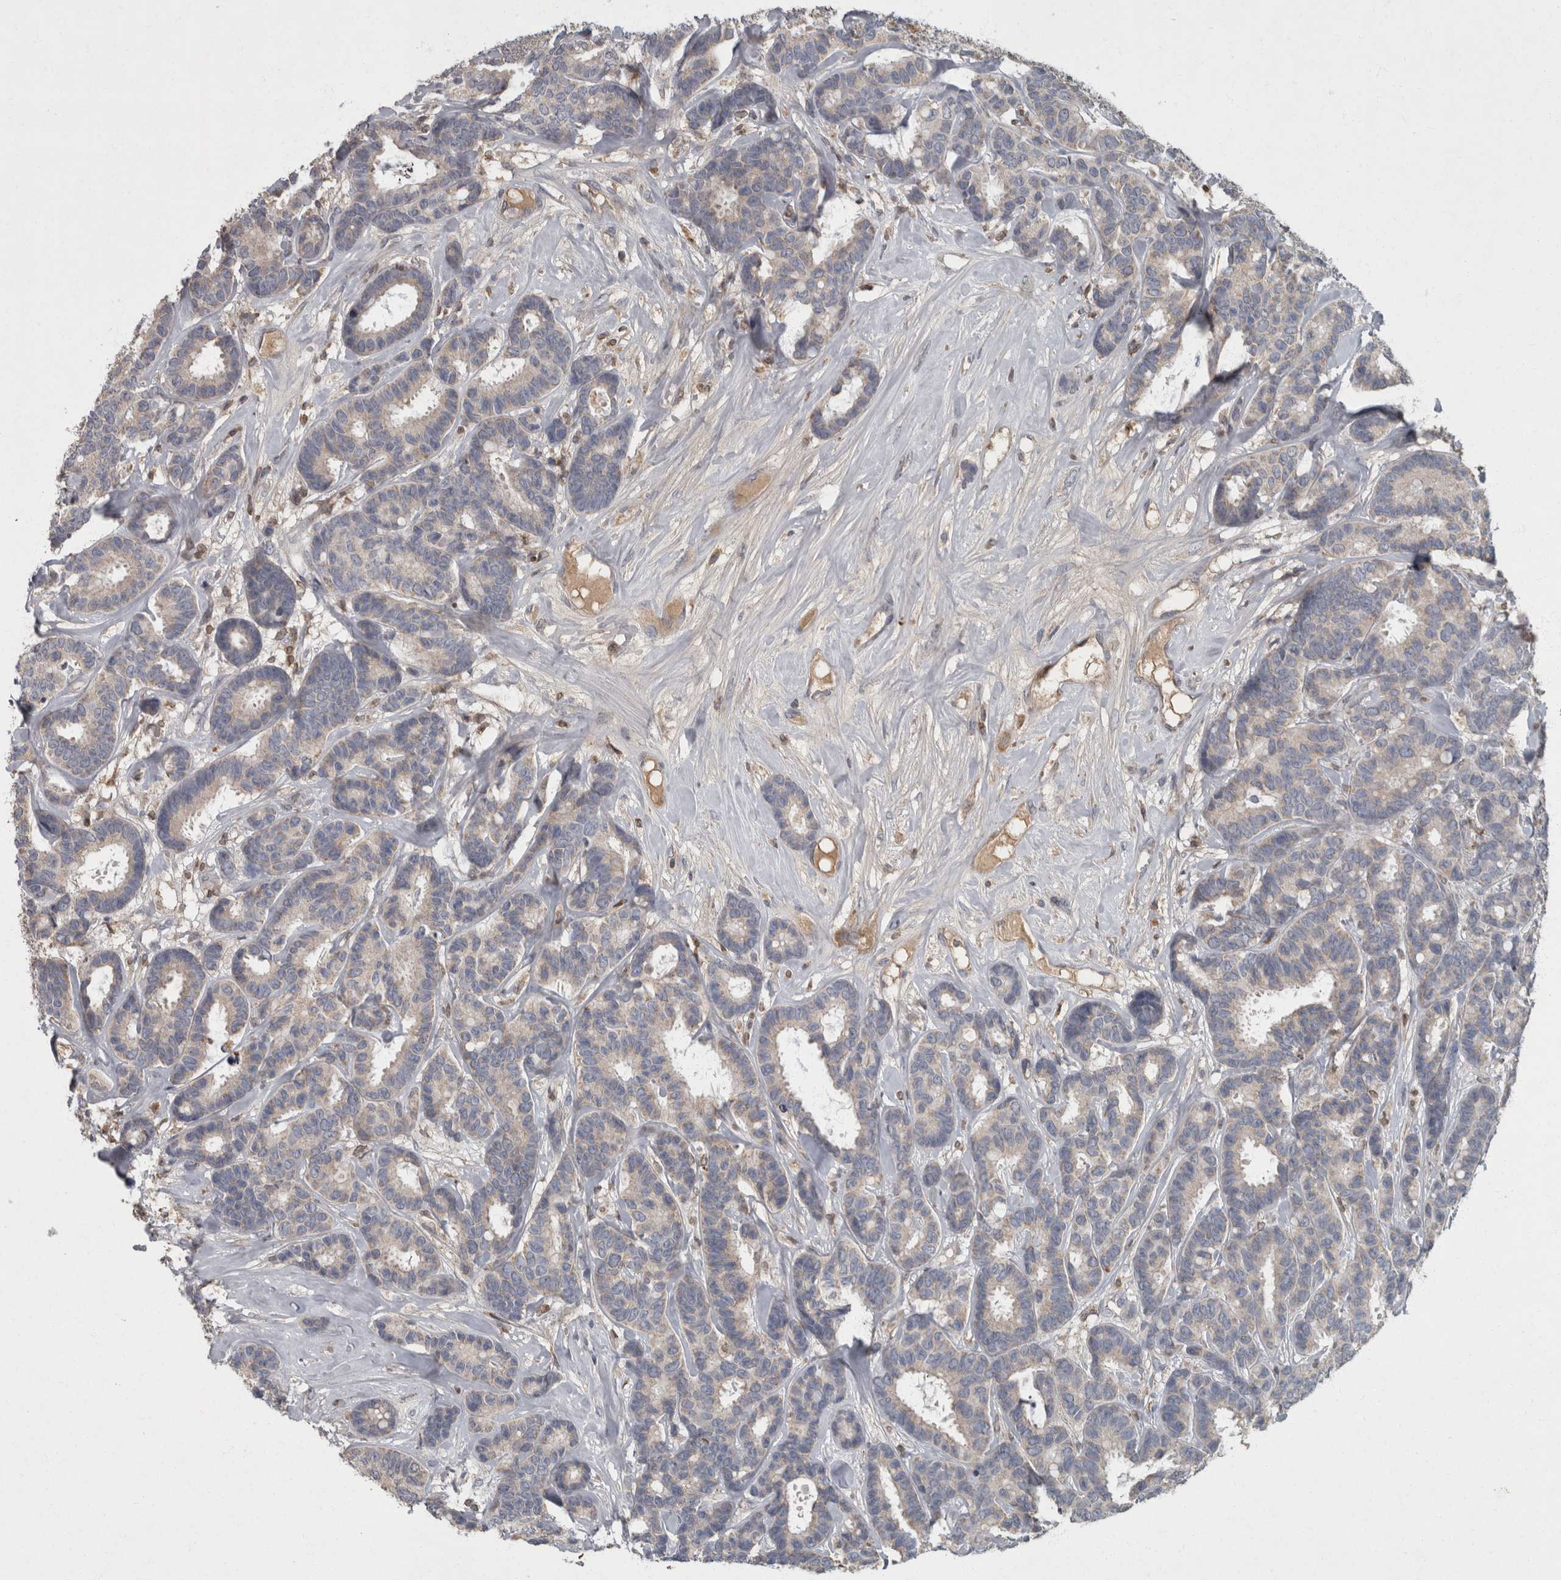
{"staining": {"intensity": "negative", "quantity": "none", "location": "none"}, "tissue": "breast cancer", "cell_type": "Tumor cells", "image_type": "cancer", "snomed": [{"axis": "morphology", "description": "Duct carcinoma"}, {"axis": "topography", "description": "Breast"}], "caption": "This is a photomicrograph of immunohistochemistry (IHC) staining of breast cancer, which shows no expression in tumor cells. (DAB IHC with hematoxylin counter stain).", "gene": "PPP1R3C", "patient": {"sex": "female", "age": 87}}